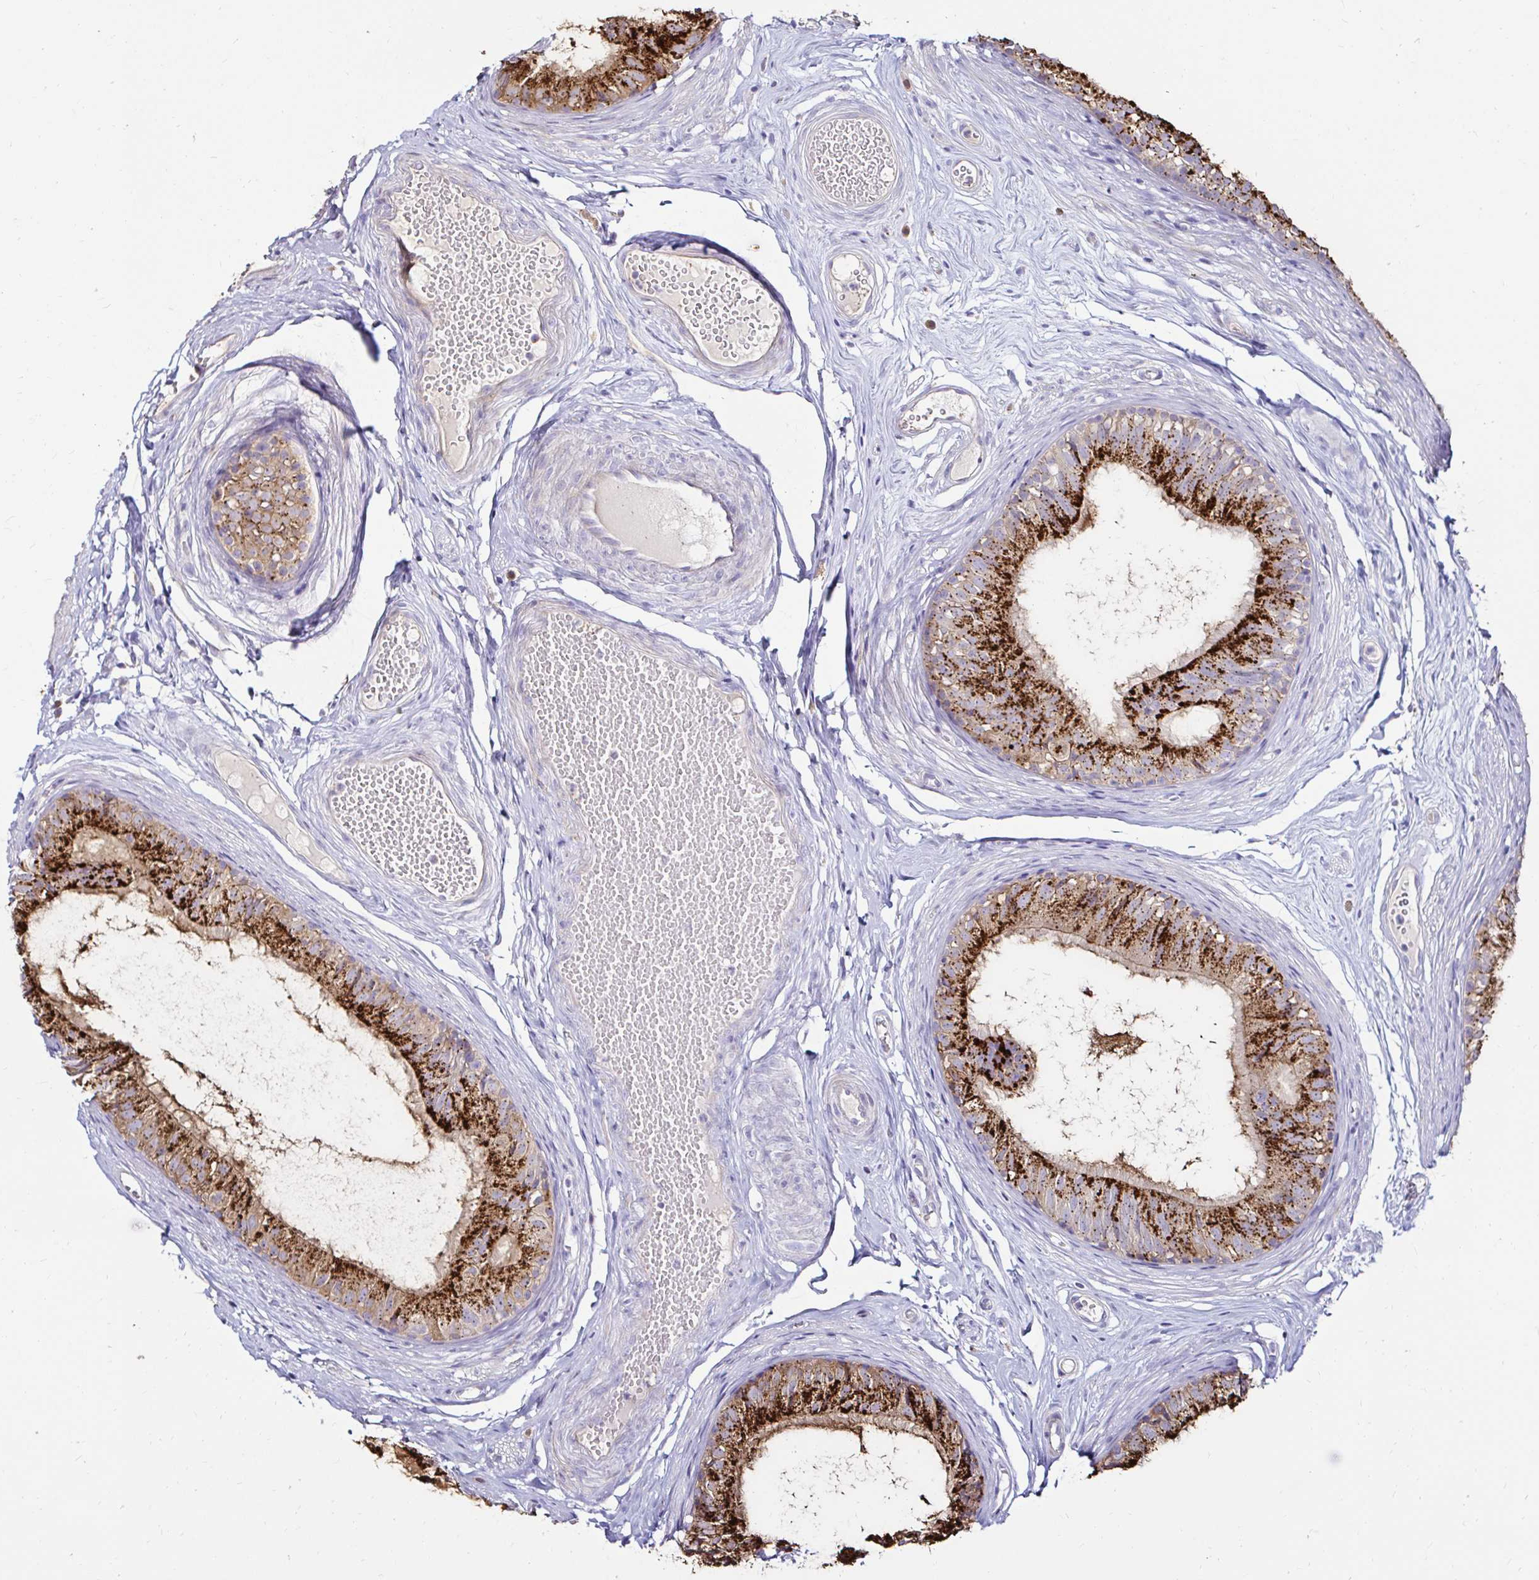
{"staining": {"intensity": "strong", "quantity": ">75%", "location": "cytoplasmic/membranous"}, "tissue": "epididymis", "cell_type": "Glandular cells", "image_type": "normal", "snomed": [{"axis": "morphology", "description": "Normal tissue, NOS"}, {"axis": "morphology", "description": "Seminoma, NOS"}, {"axis": "topography", "description": "Testis"}, {"axis": "topography", "description": "Epididymis"}], "caption": "A high-resolution histopathology image shows immunohistochemistry staining of normal epididymis, which demonstrates strong cytoplasmic/membranous positivity in approximately >75% of glandular cells. Nuclei are stained in blue.", "gene": "GALNS", "patient": {"sex": "male", "age": 34}}